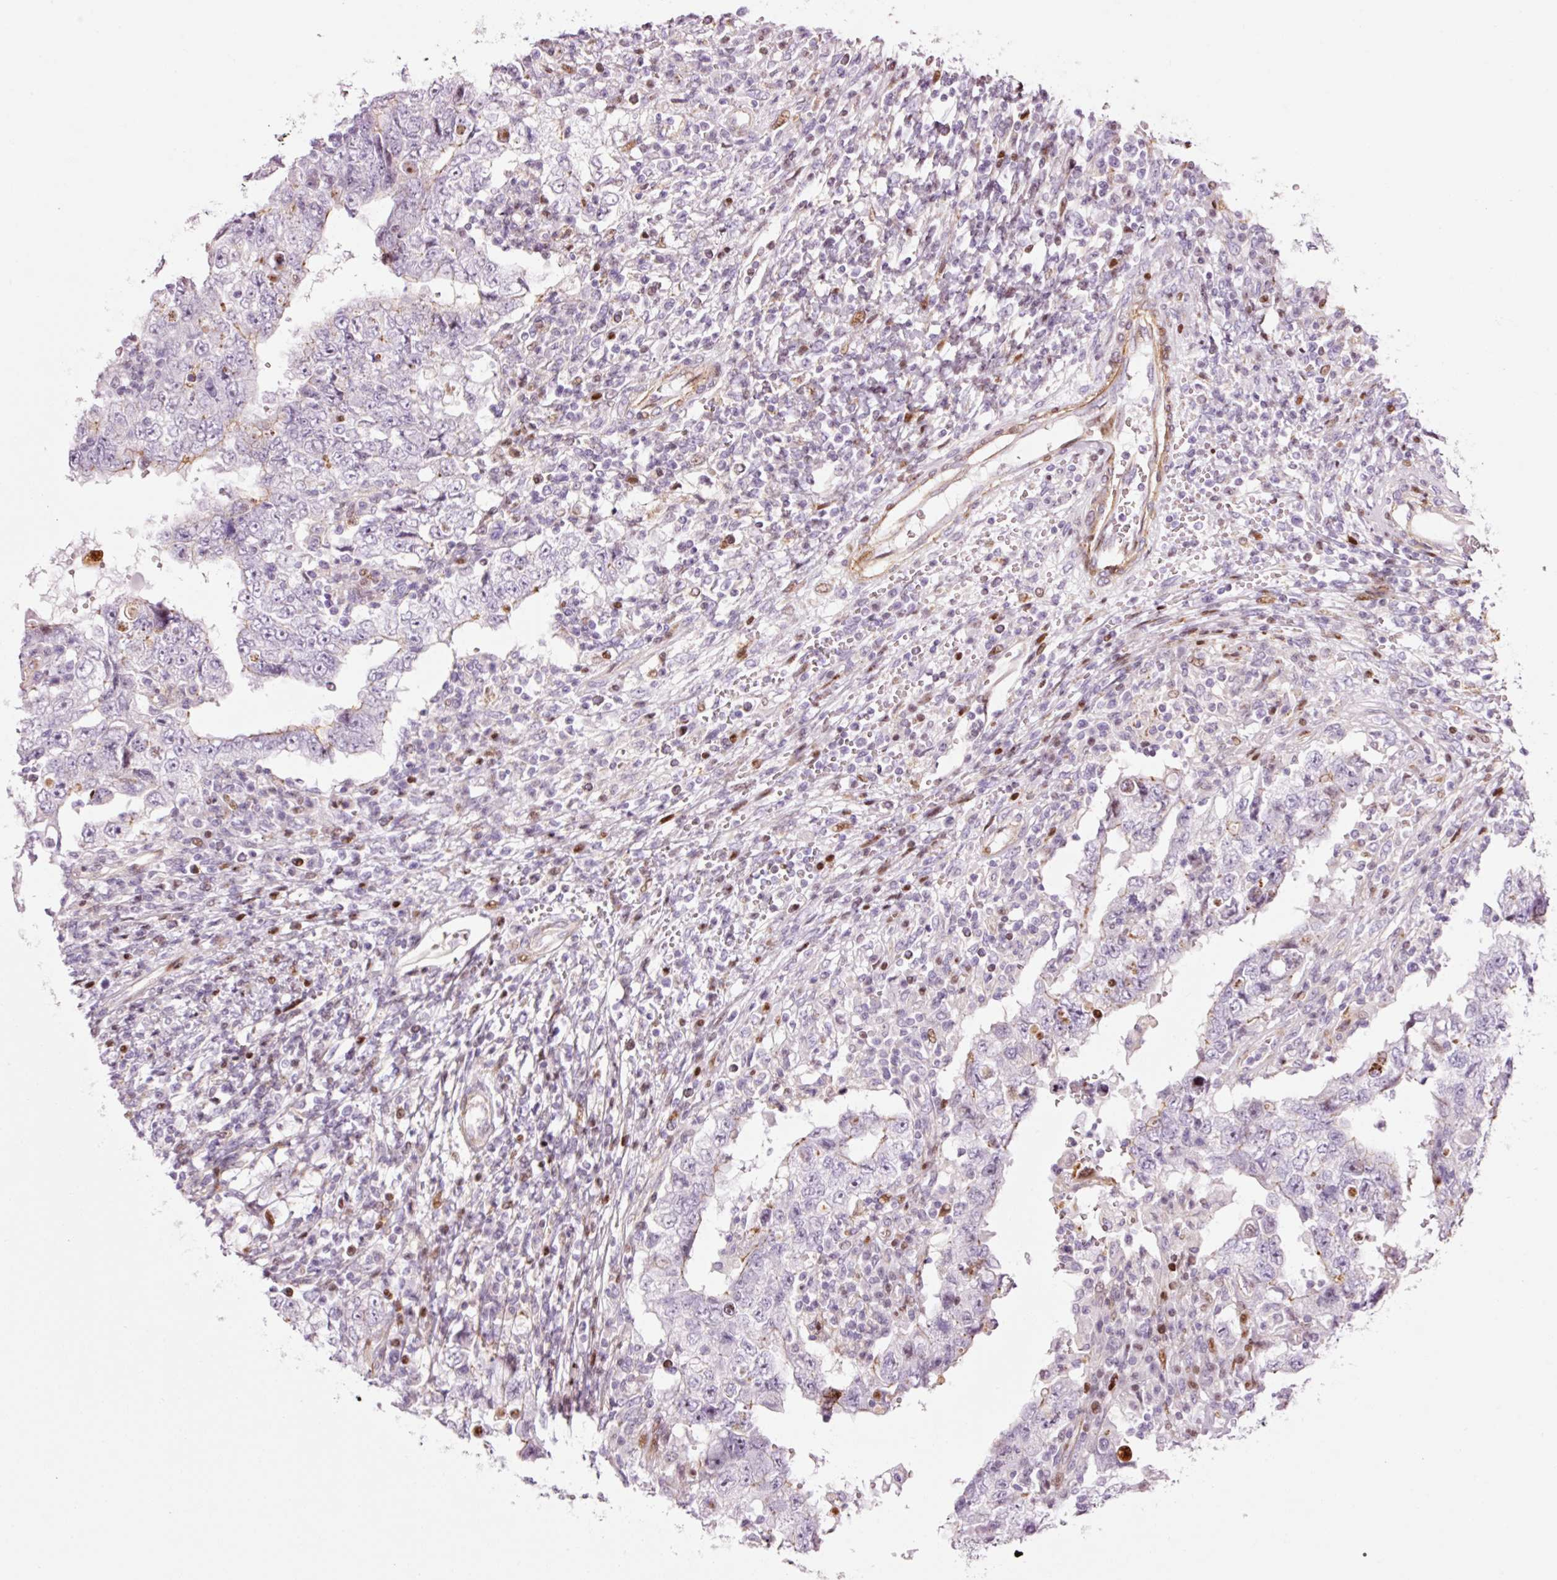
{"staining": {"intensity": "negative", "quantity": "none", "location": "none"}, "tissue": "testis cancer", "cell_type": "Tumor cells", "image_type": "cancer", "snomed": [{"axis": "morphology", "description": "Carcinoma, Embryonal, NOS"}, {"axis": "topography", "description": "Testis"}], "caption": "Testis embryonal carcinoma stained for a protein using IHC reveals no positivity tumor cells.", "gene": "ANKRD20A1", "patient": {"sex": "male", "age": 26}}